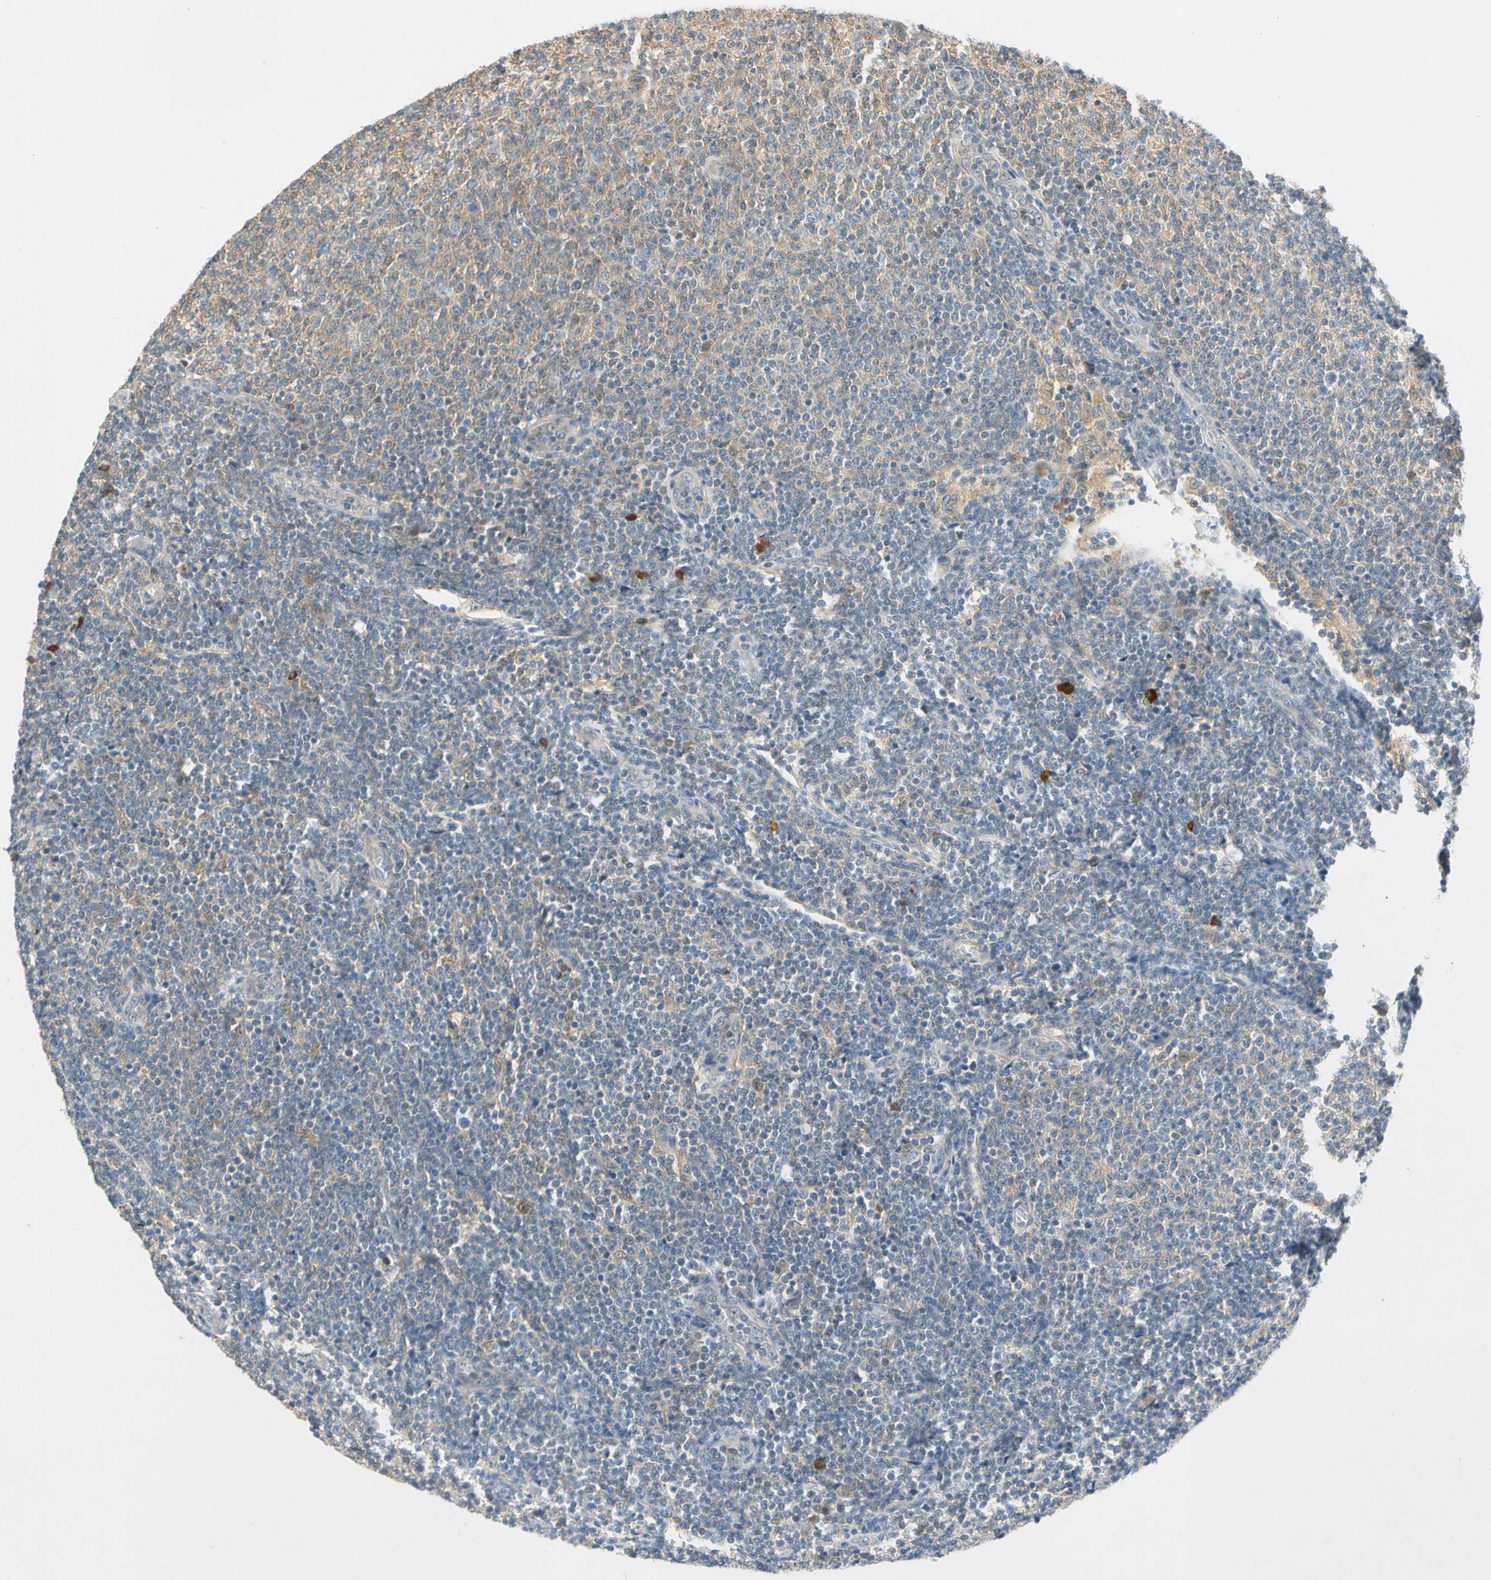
{"staining": {"intensity": "strong", "quantity": "<25%", "location": "cytoplasmic/membranous"}, "tissue": "lymphoma", "cell_type": "Tumor cells", "image_type": "cancer", "snomed": [{"axis": "morphology", "description": "Malignant lymphoma, non-Hodgkin's type, Low grade"}, {"axis": "topography", "description": "Lymph node"}], "caption": "A histopathology image of lymphoma stained for a protein reveals strong cytoplasmic/membranous brown staining in tumor cells.", "gene": "WIPI1", "patient": {"sex": "male", "age": 66}}